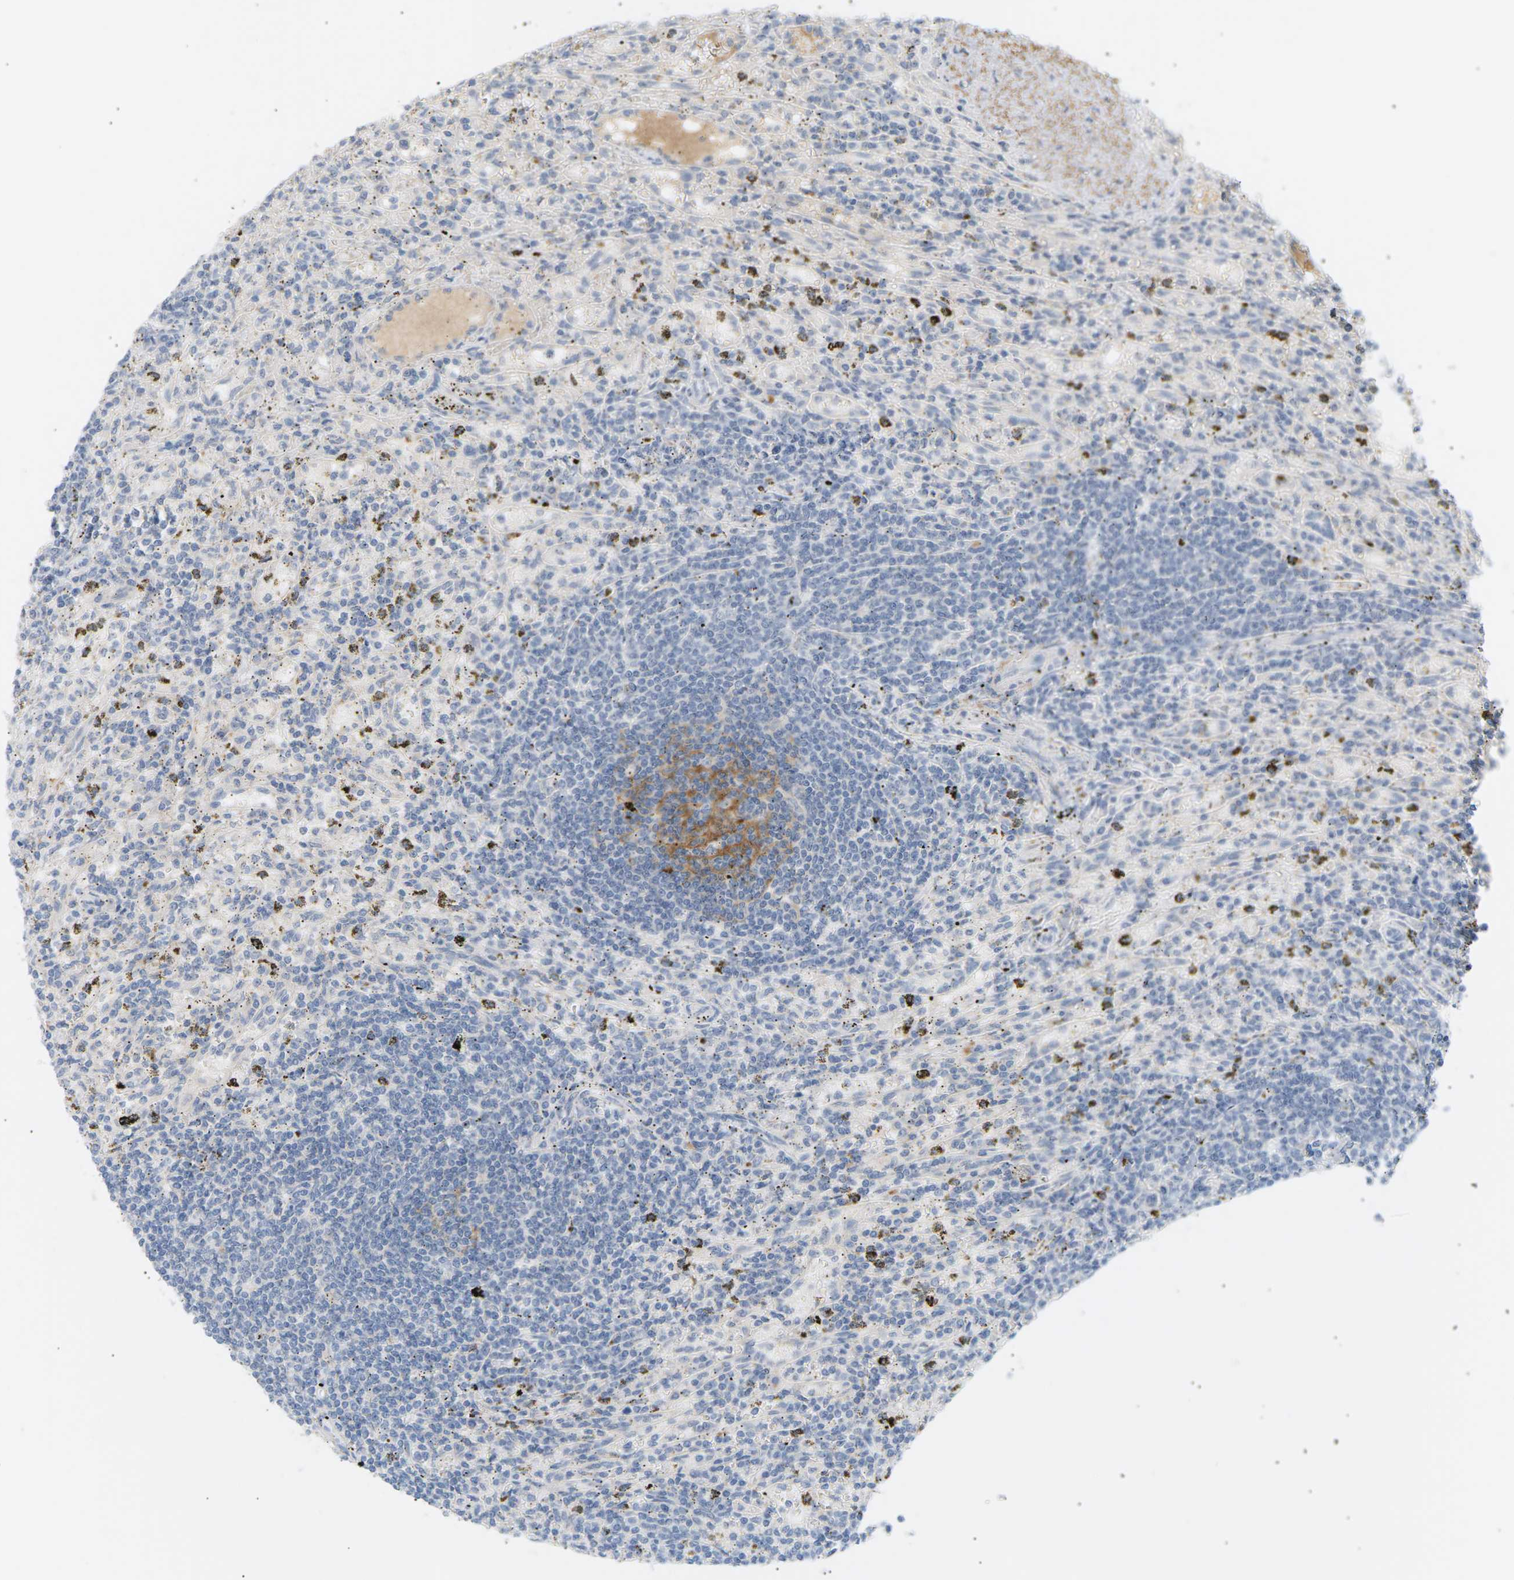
{"staining": {"intensity": "moderate", "quantity": "<25%", "location": "cytoplasmic/membranous"}, "tissue": "lymphoma", "cell_type": "Tumor cells", "image_type": "cancer", "snomed": [{"axis": "morphology", "description": "Malignant lymphoma, non-Hodgkin's type, Low grade"}, {"axis": "topography", "description": "Spleen"}], "caption": "There is low levels of moderate cytoplasmic/membranous staining in tumor cells of lymphoma, as demonstrated by immunohistochemical staining (brown color).", "gene": "CLU", "patient": {"sex": "male", "age": 76}}